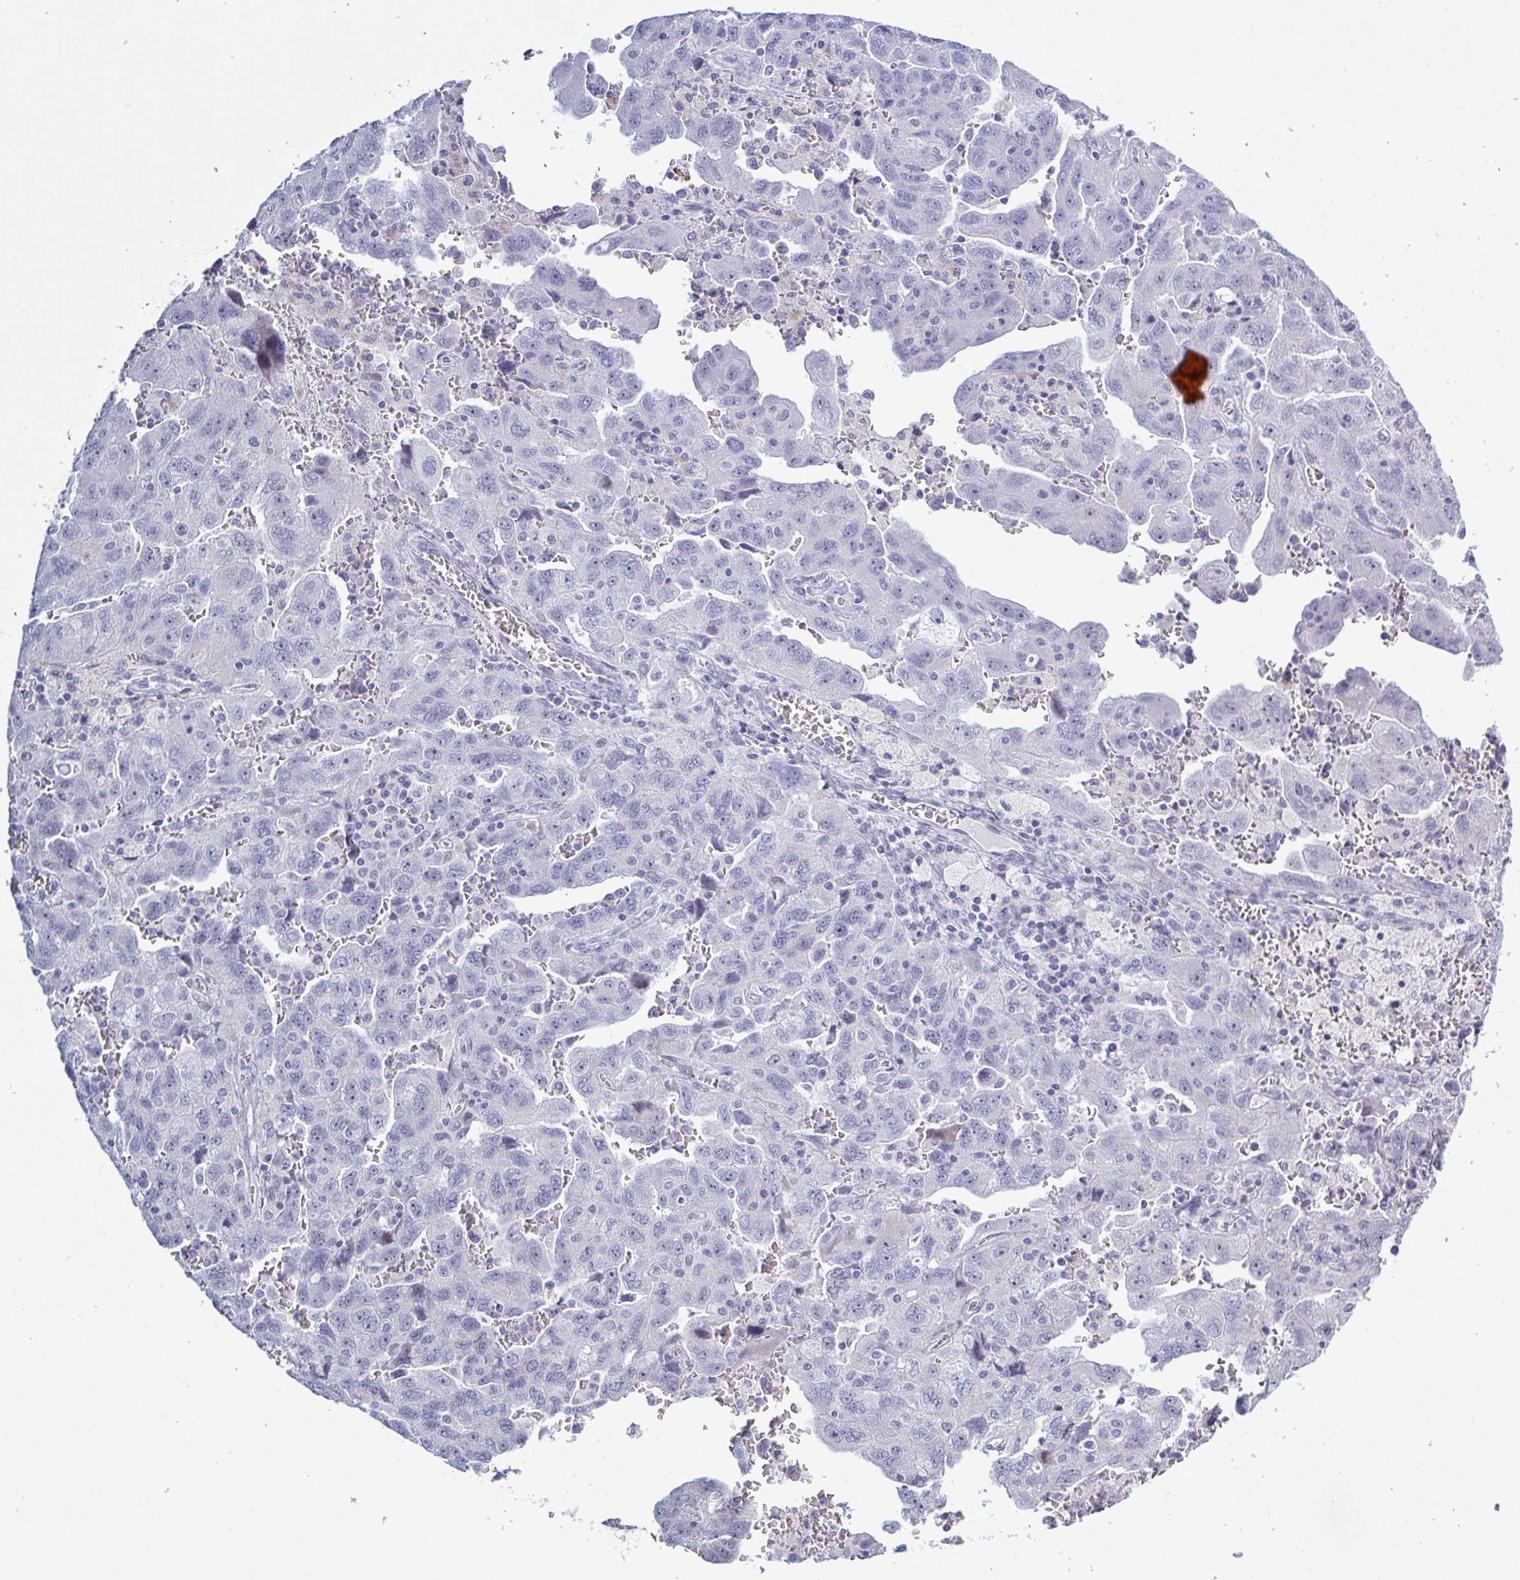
{"staining": {"intensity": "negative", "quantity": "none", "location": "none"}, "tissue": "ovarian cancer", "cell_type": "Tumor cells", "image_type": "cancer", "snomed": [{"axis": "morphology", "description": "Carcinoma, NOS"}, {"axis": "morphology", "description": "Cystadenocarcinoma, serous, NOS"}, {"axis": "topography", "description": "Ovary"}], "caption": "Protein analysis of ovarian cancer (carcinoma) displays no significant staining in tumor cells. The staining is performed using DAB brown chromogen with nuclei counter-stained in using hematoxylin.", "gene": "HSD11B2", "patient": {"sex": "female", "age": 69}}